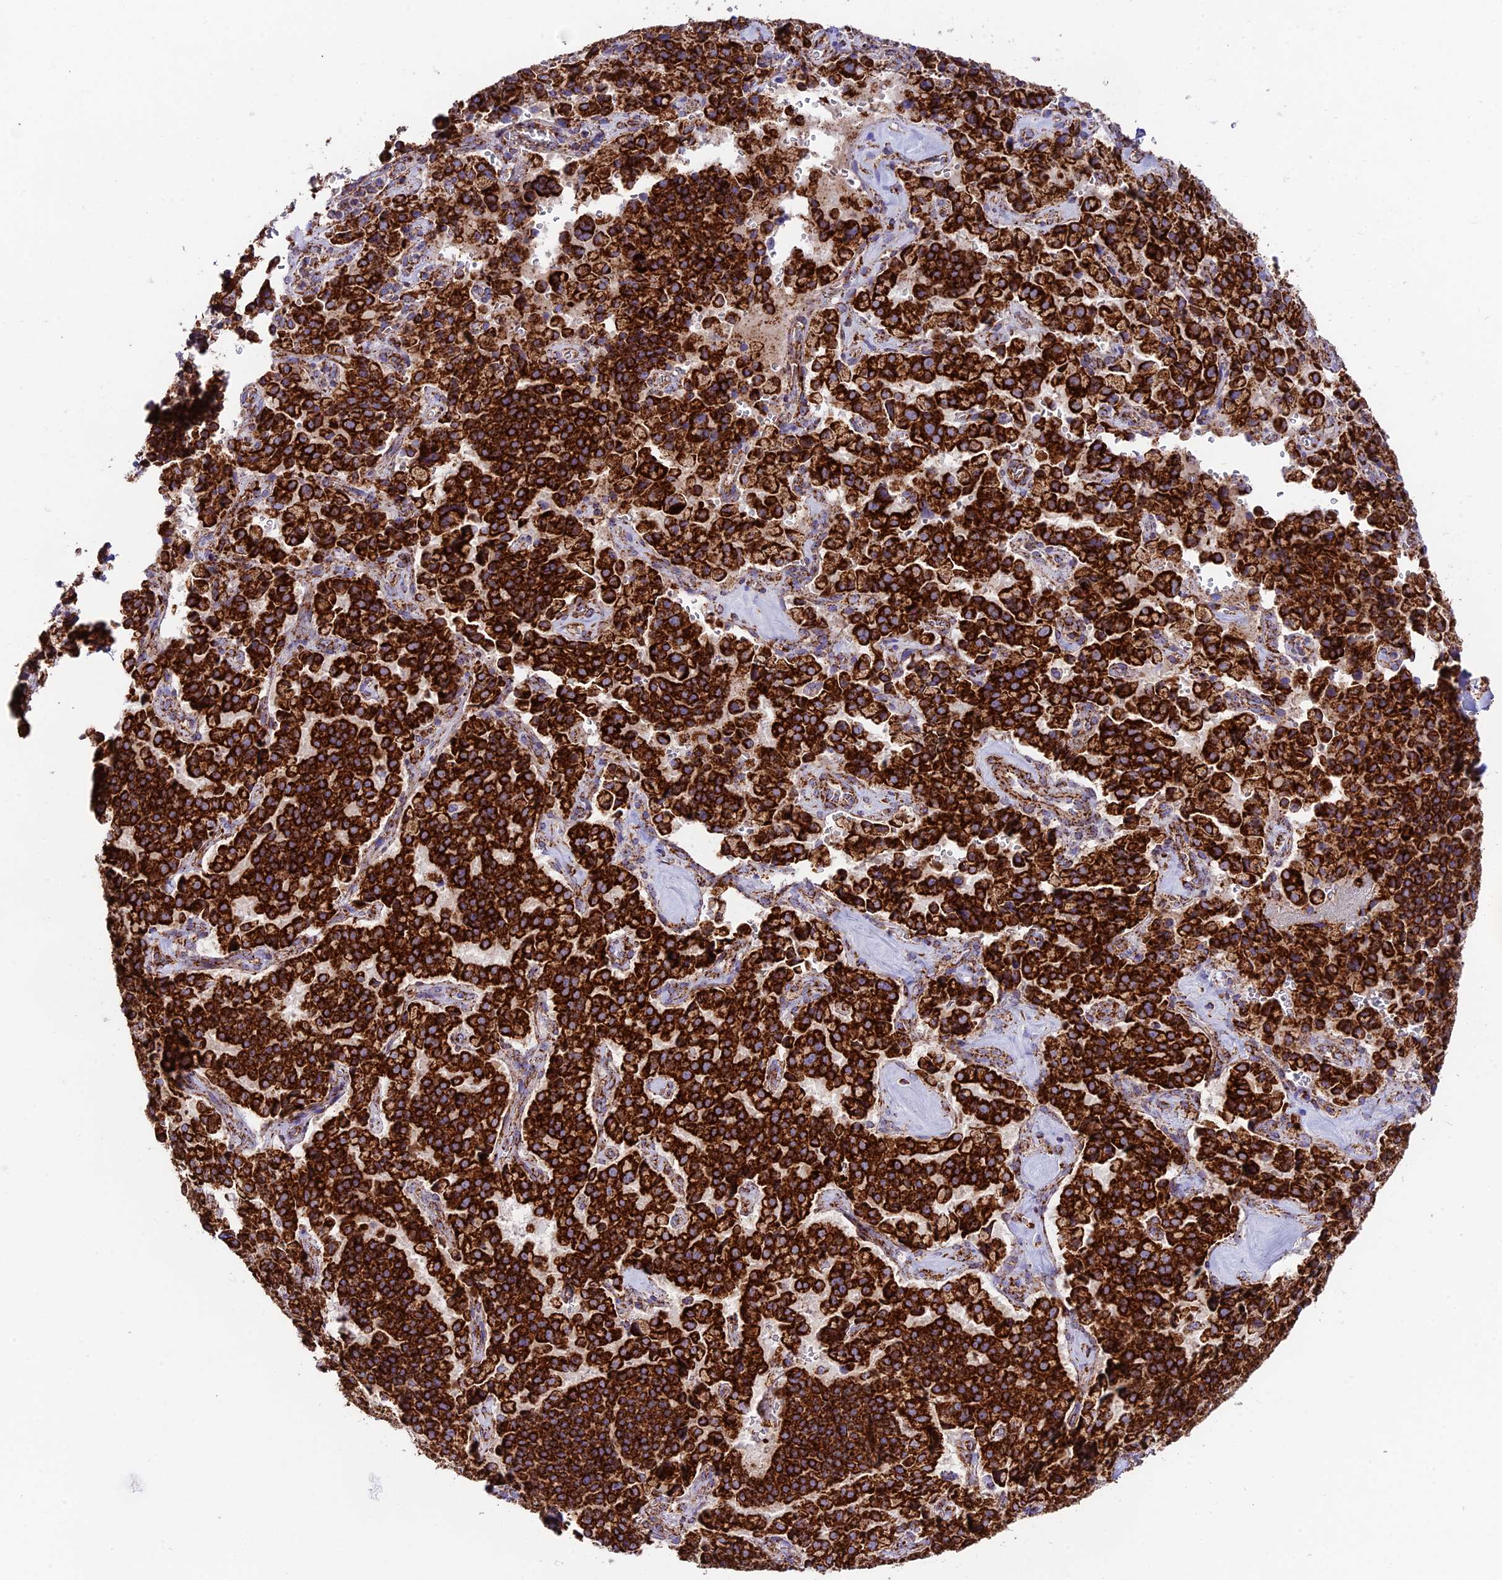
{"staining": {"intensity": "strong", "quantity": ">75%", "location": "cytoplasmic/membranous"}, "tissue": "pancreatic cancer", "cell_type": "Tumor cells", "image_type": "cancer", "snomed": [{"axis": "morphology", "description": "Adenocarcinoma, NOS"}, {"axis": "topography", "description": "Pancreas"}], "caption": "Protein expression analysis of human adenocarcinoma (pancreatic) reveals strong cytoplasmic/membranous staining in approximately >75% of tumor cells. The staining was performed using DAB (3,3'-diaminobenzidine), with brown indicating positive protein expression. Nuclei are stained blue with hematoxylin.", "gene": "CHCHD3", "patient": {"sex": "male", "age": 65}}